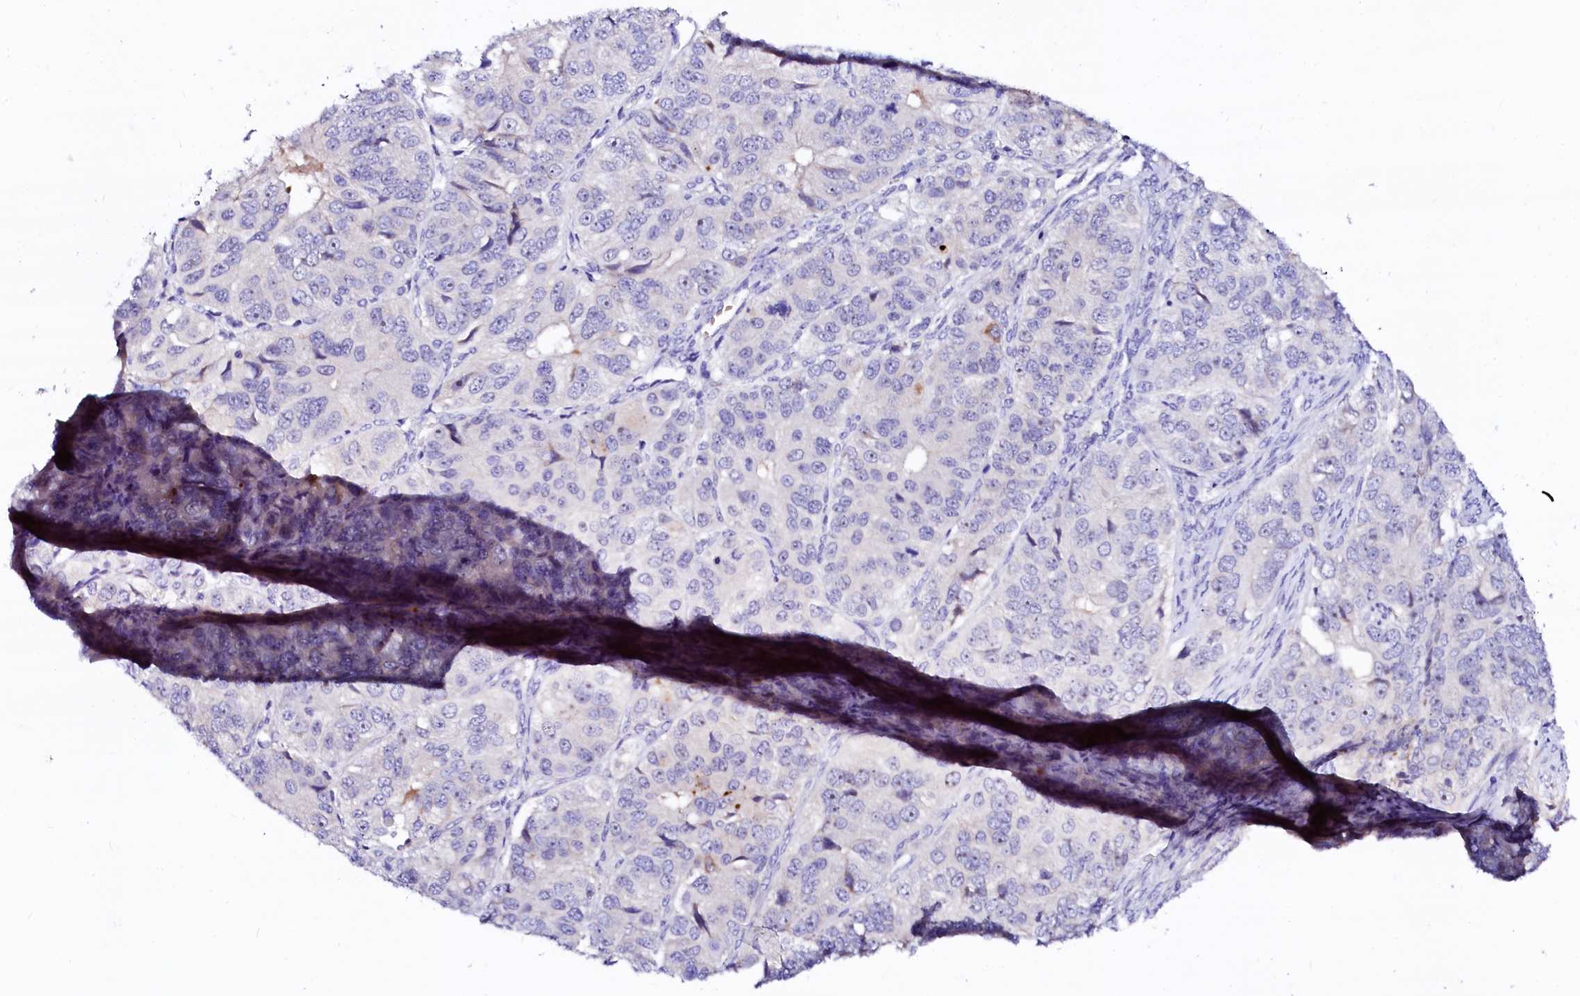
{"staining": {"intensity": "negative", "quantity": "none", "location": "none"}, "tissue": "ovarian cancer", "cell_type": "Tumor cells", "image_type": "cancer", "snomed": [{"axis": "morphology", "description": "Carcinoma, endometroid"}, {"axis": "topography", "description": "Ovary"}], "caption": "This is an IHC micrograph of ovarian endometroid carcinoma. There is no positivity in tumor cells.", "gene": "BTBD16", "patient": {"sex": "female", "age": 51}}